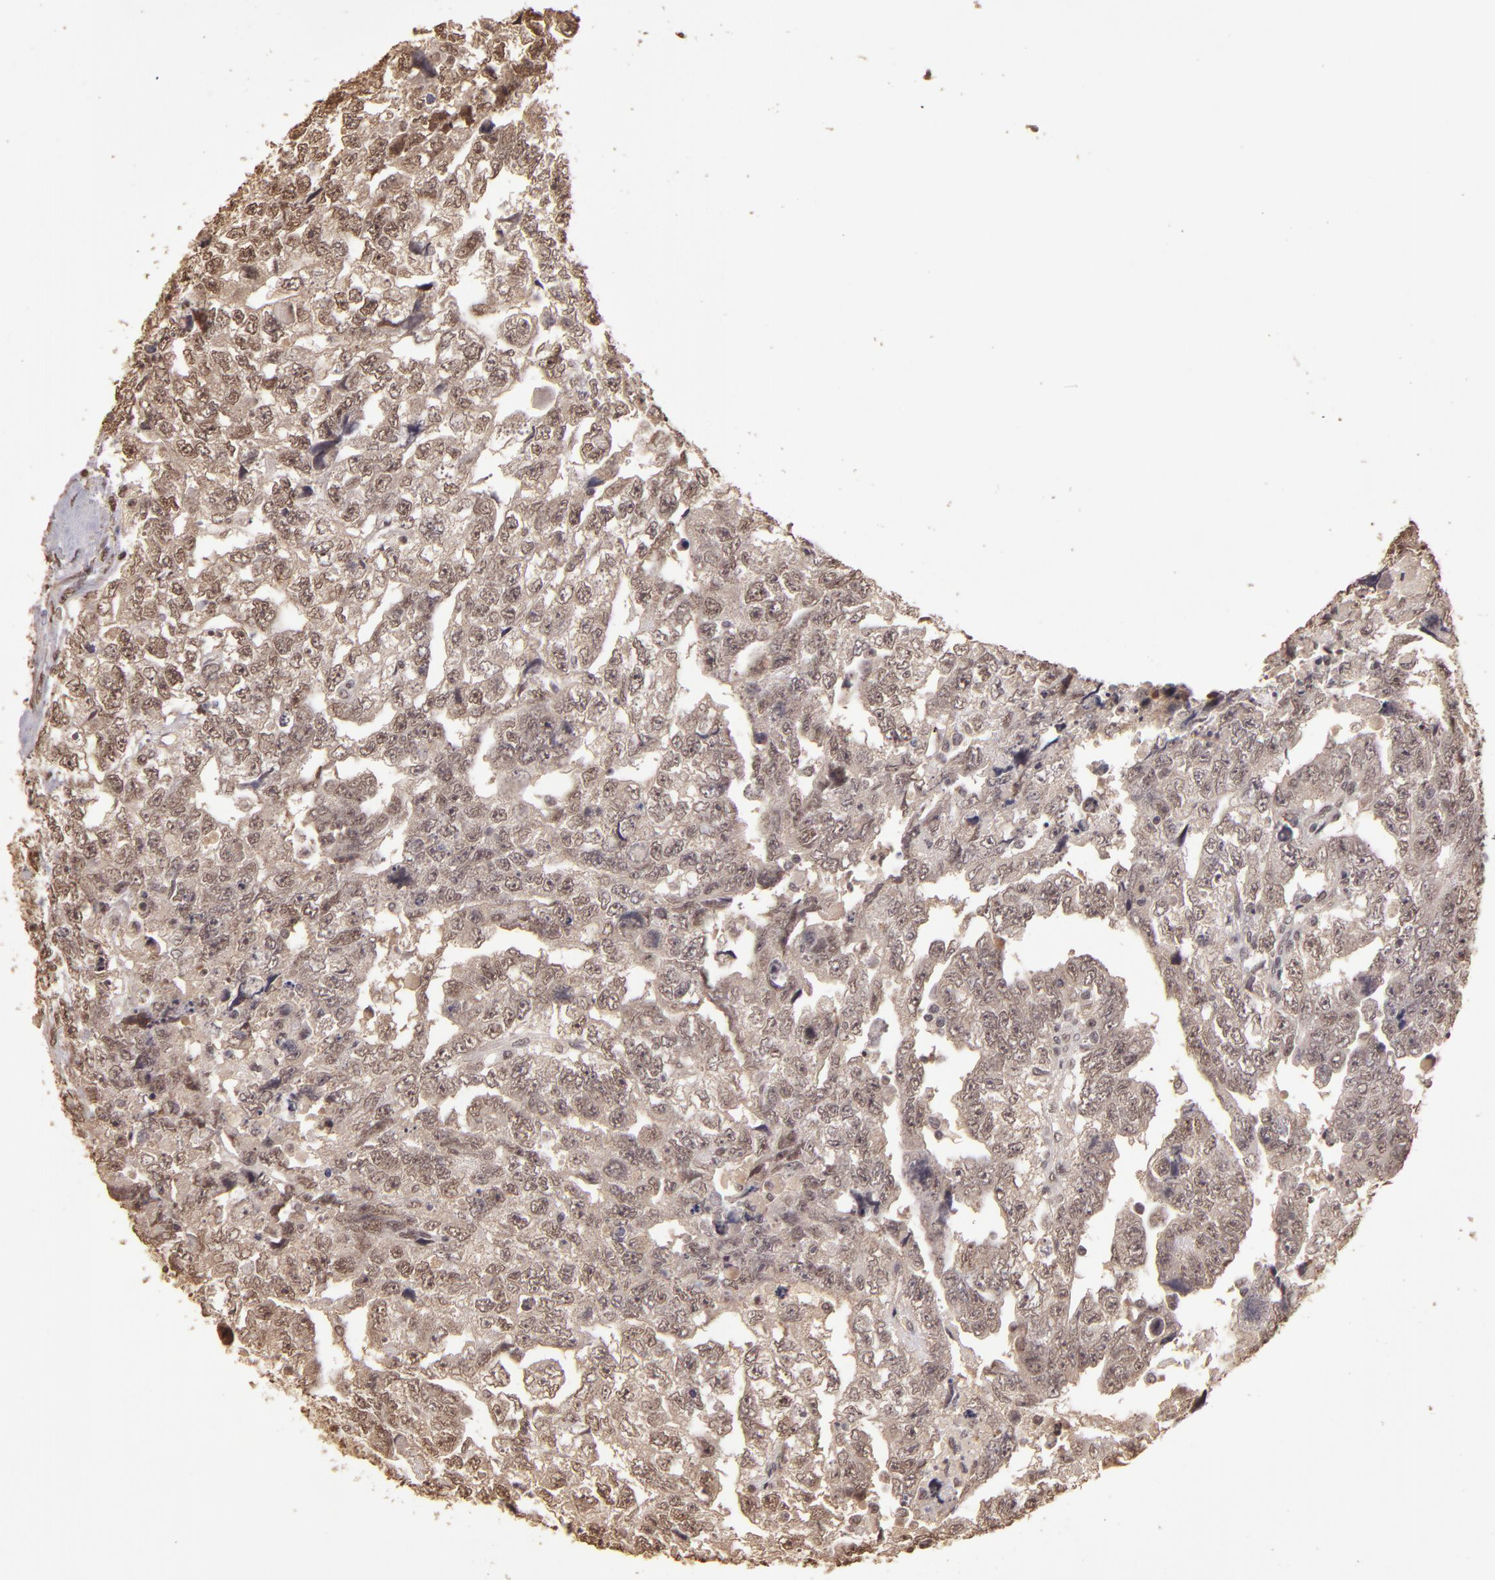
{"staining": {"intensity": "weak", "quantity": ">75%", "location": "cytoplasmic/membranous,nuclear"}, "tissue": "testis cancer", "cell_type": "Tumor cells", "image_type": "cancer", "snomed": [{"axis": "morphology", "description": "Carcinoma, Embryonal, NOS"}, {"axis": "topography", "description": "Testis"}], "caption": "Tumor cells reveal low levels of weak cytoplasmic/membranous and nuclear positivity in about >75% of cells in human testis embryonal carcinoma. (brown staining indicates protein expression, while blue staining denotes nuclei).", "gene": "CUL1", "patient": {"sex": "male", "age": 36}}